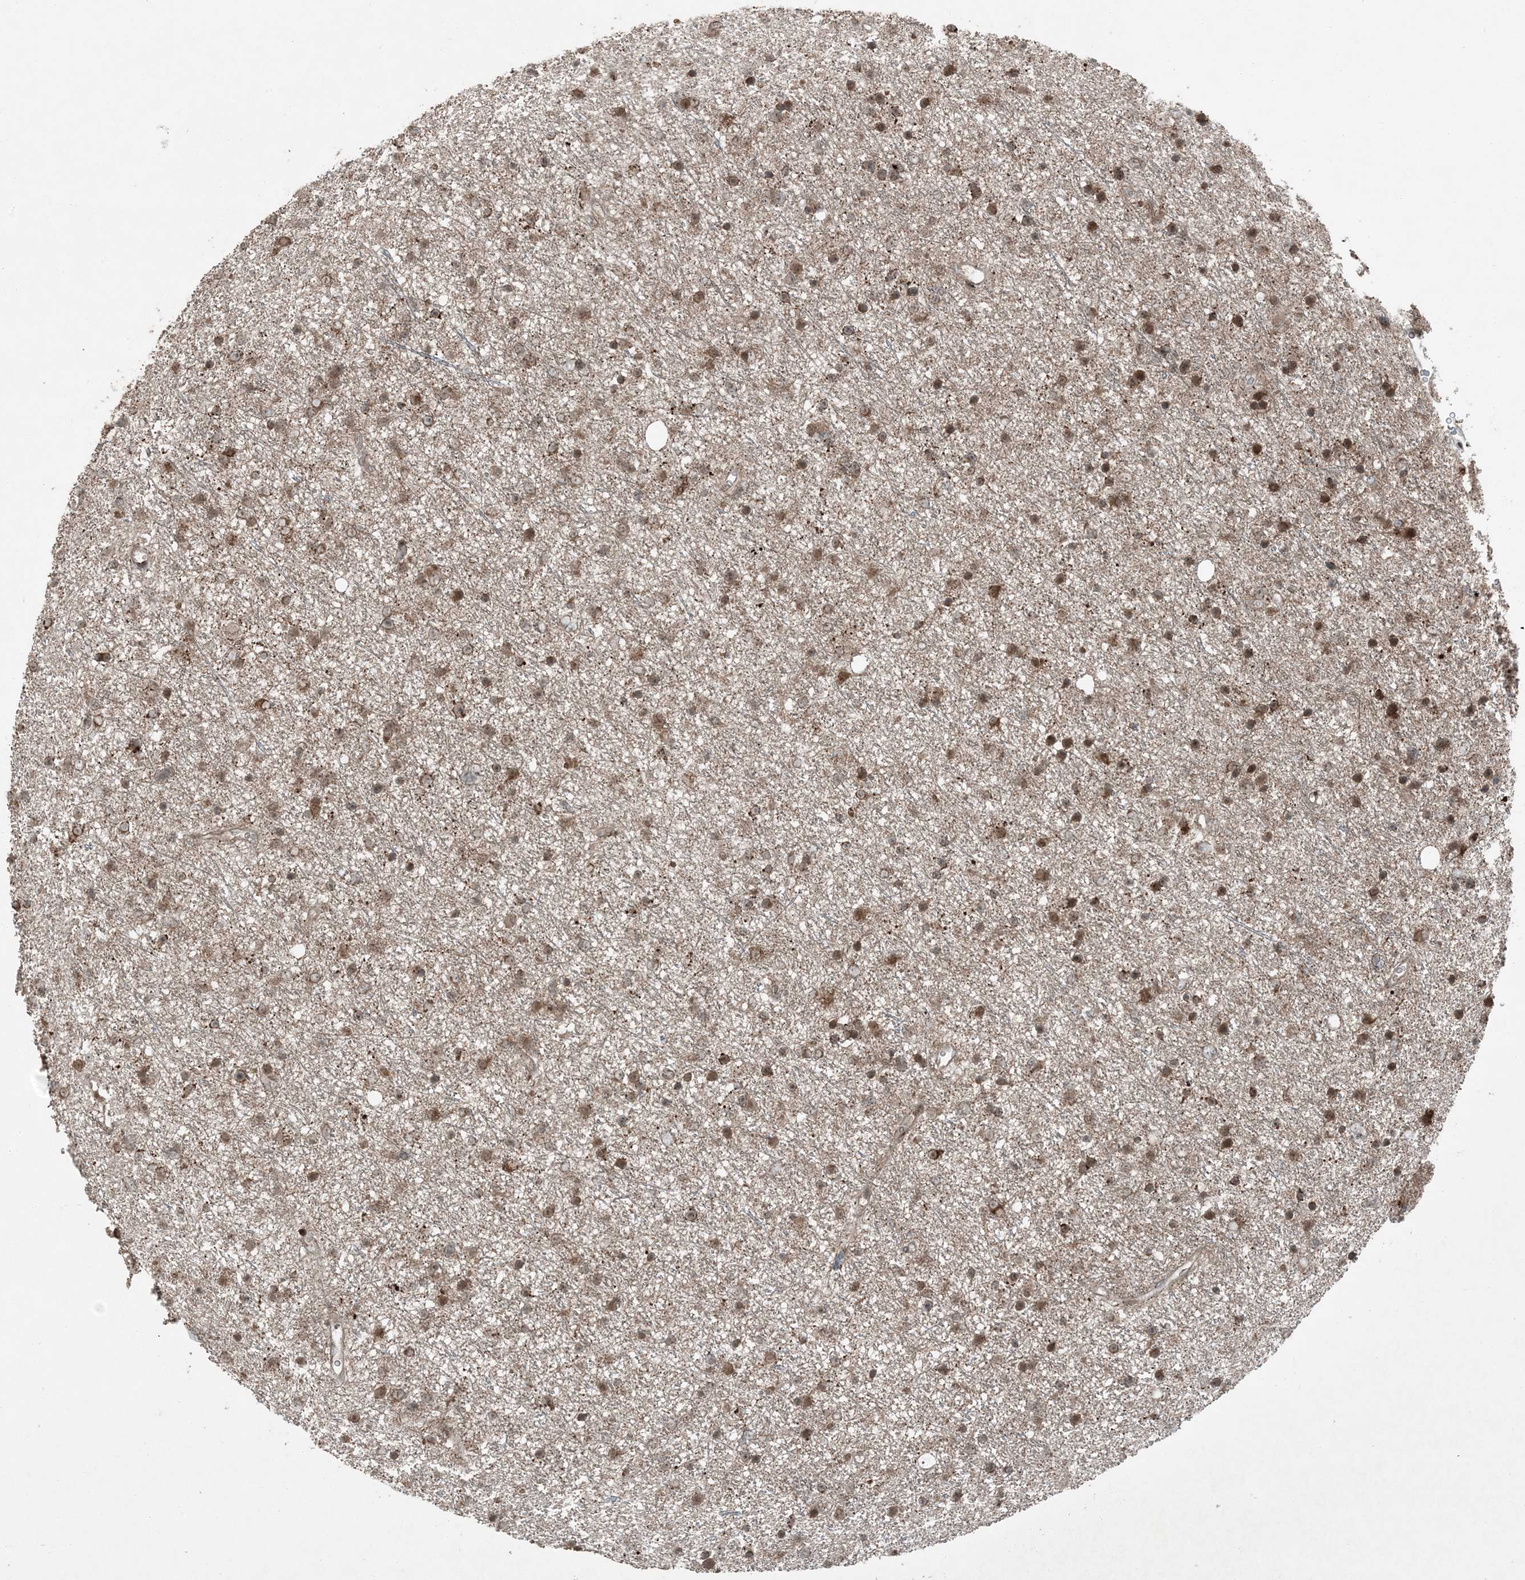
{"staining": {"intensity": "moderate", "quantity": ">75%", "location": "cytoplasmic/membranous,nuclear"}, "tissue": "glioma", "cell_type": "Tumor cells", "image_type": "cancer", "snomed": [{"axis": "morphology", "description": "Glioma, malignant, Low grade"}, {"axis": "topography", "description": "Cerebral cortex"}], "caption": "Glioma stained for a protein displays moderate cytoplasmic/membranous and nuclear positivity in tumor cells. (DAB (3,3'-diaminobenzidine) IHC, brown staining for protein, blue staining for nuclei).", "gene": "TRAPPC12", "patient": {"sex": "female", "age": 39}}